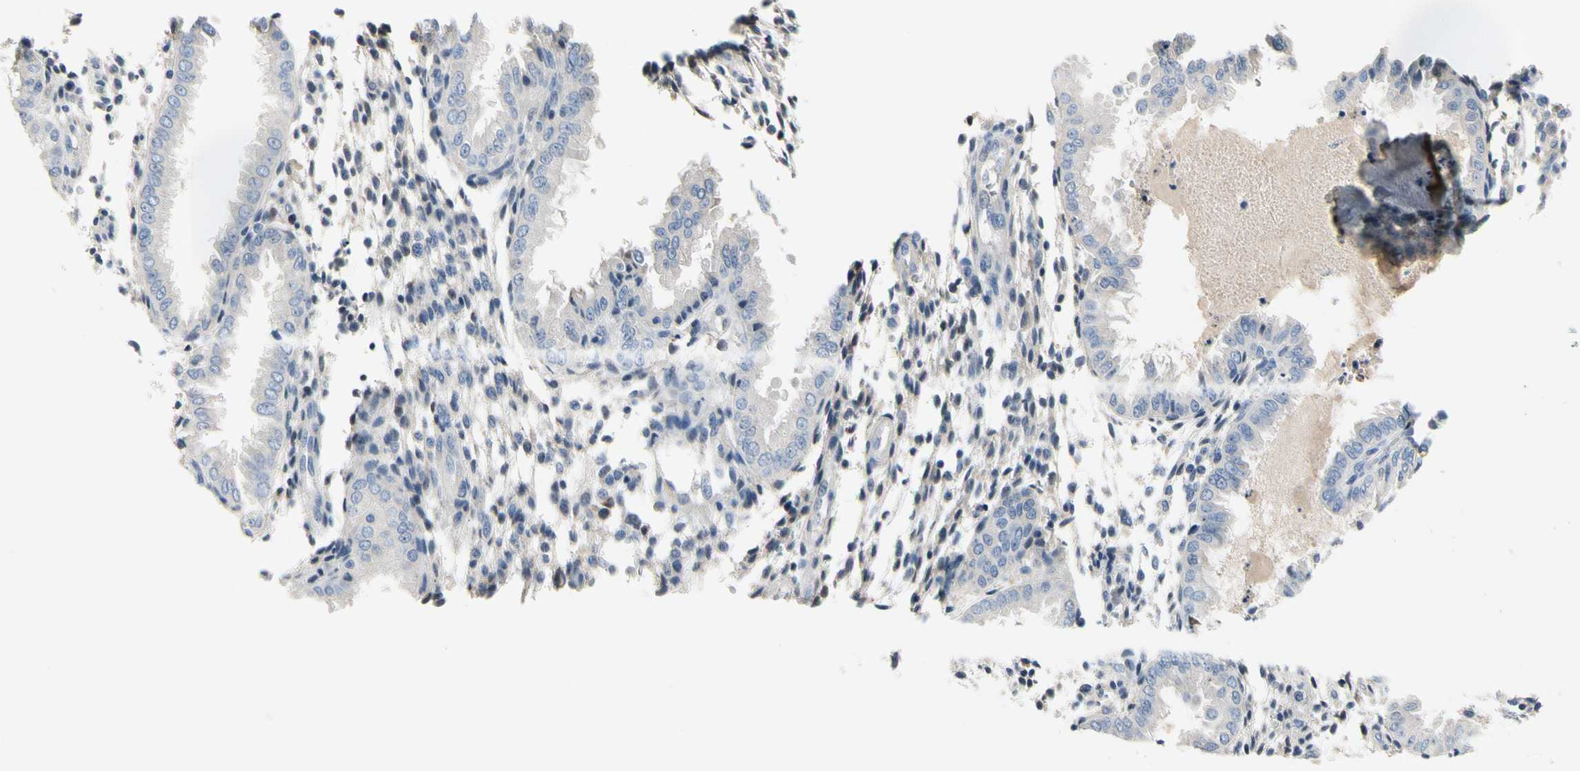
{"staining": {"intensity": "weak", "quantity": "<25%", "location": "cytoplasmic/membranous"}, "tissue": "endometrium", "cell_type": "Cells in endometrial stroma", "image_type": "normal", "snomed": [{"axis": "morphology", "description": "Normal tissue, NOS"}, {"axis": "topography", "description": "Endometrium"}], "caption": "Immunohistochemical staining of benign human endometrium exhibits no significant positivity in cells in endometrial stroma.", "gene": "GAS6", "patient": {"sex": "female", "age": 33}}